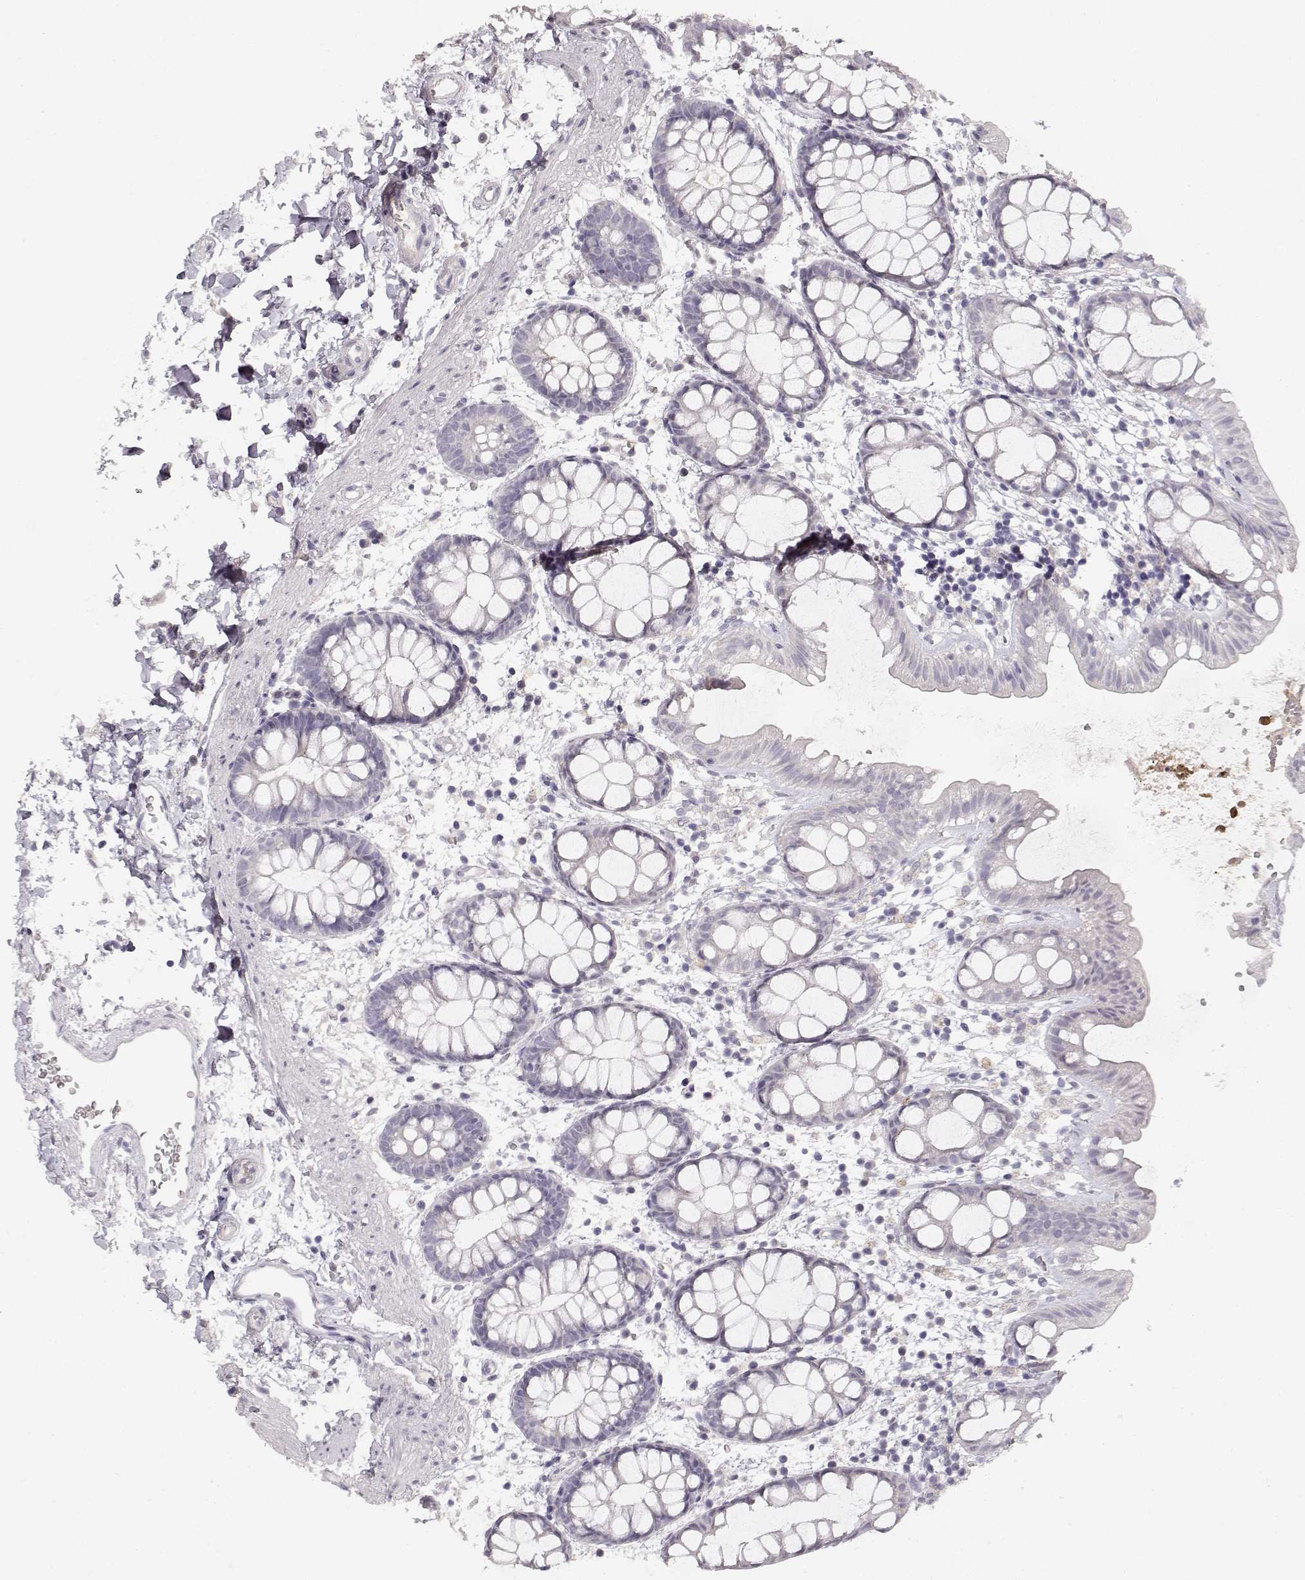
{"staining": {"intensity": "negative", "quantity": "none", "location": "none"}, "tissue": "rectum", "cell_type": "Glandular cells", "image_type": "normal", "snomed": [{"axis": "morphology", "description": "Normal tissue, NOS"}, {"axis": "topography", "description": "Rectum"}], "caption": "Normal rectum was stained to show a protein in brown. There is no significant positivity in glandular cells. (Brightfield microscopy of DAB immunohistochemistry (IHC) at high magnification).", "gene": "TPH2", "patient": {"sex": "male", "age": 57}}